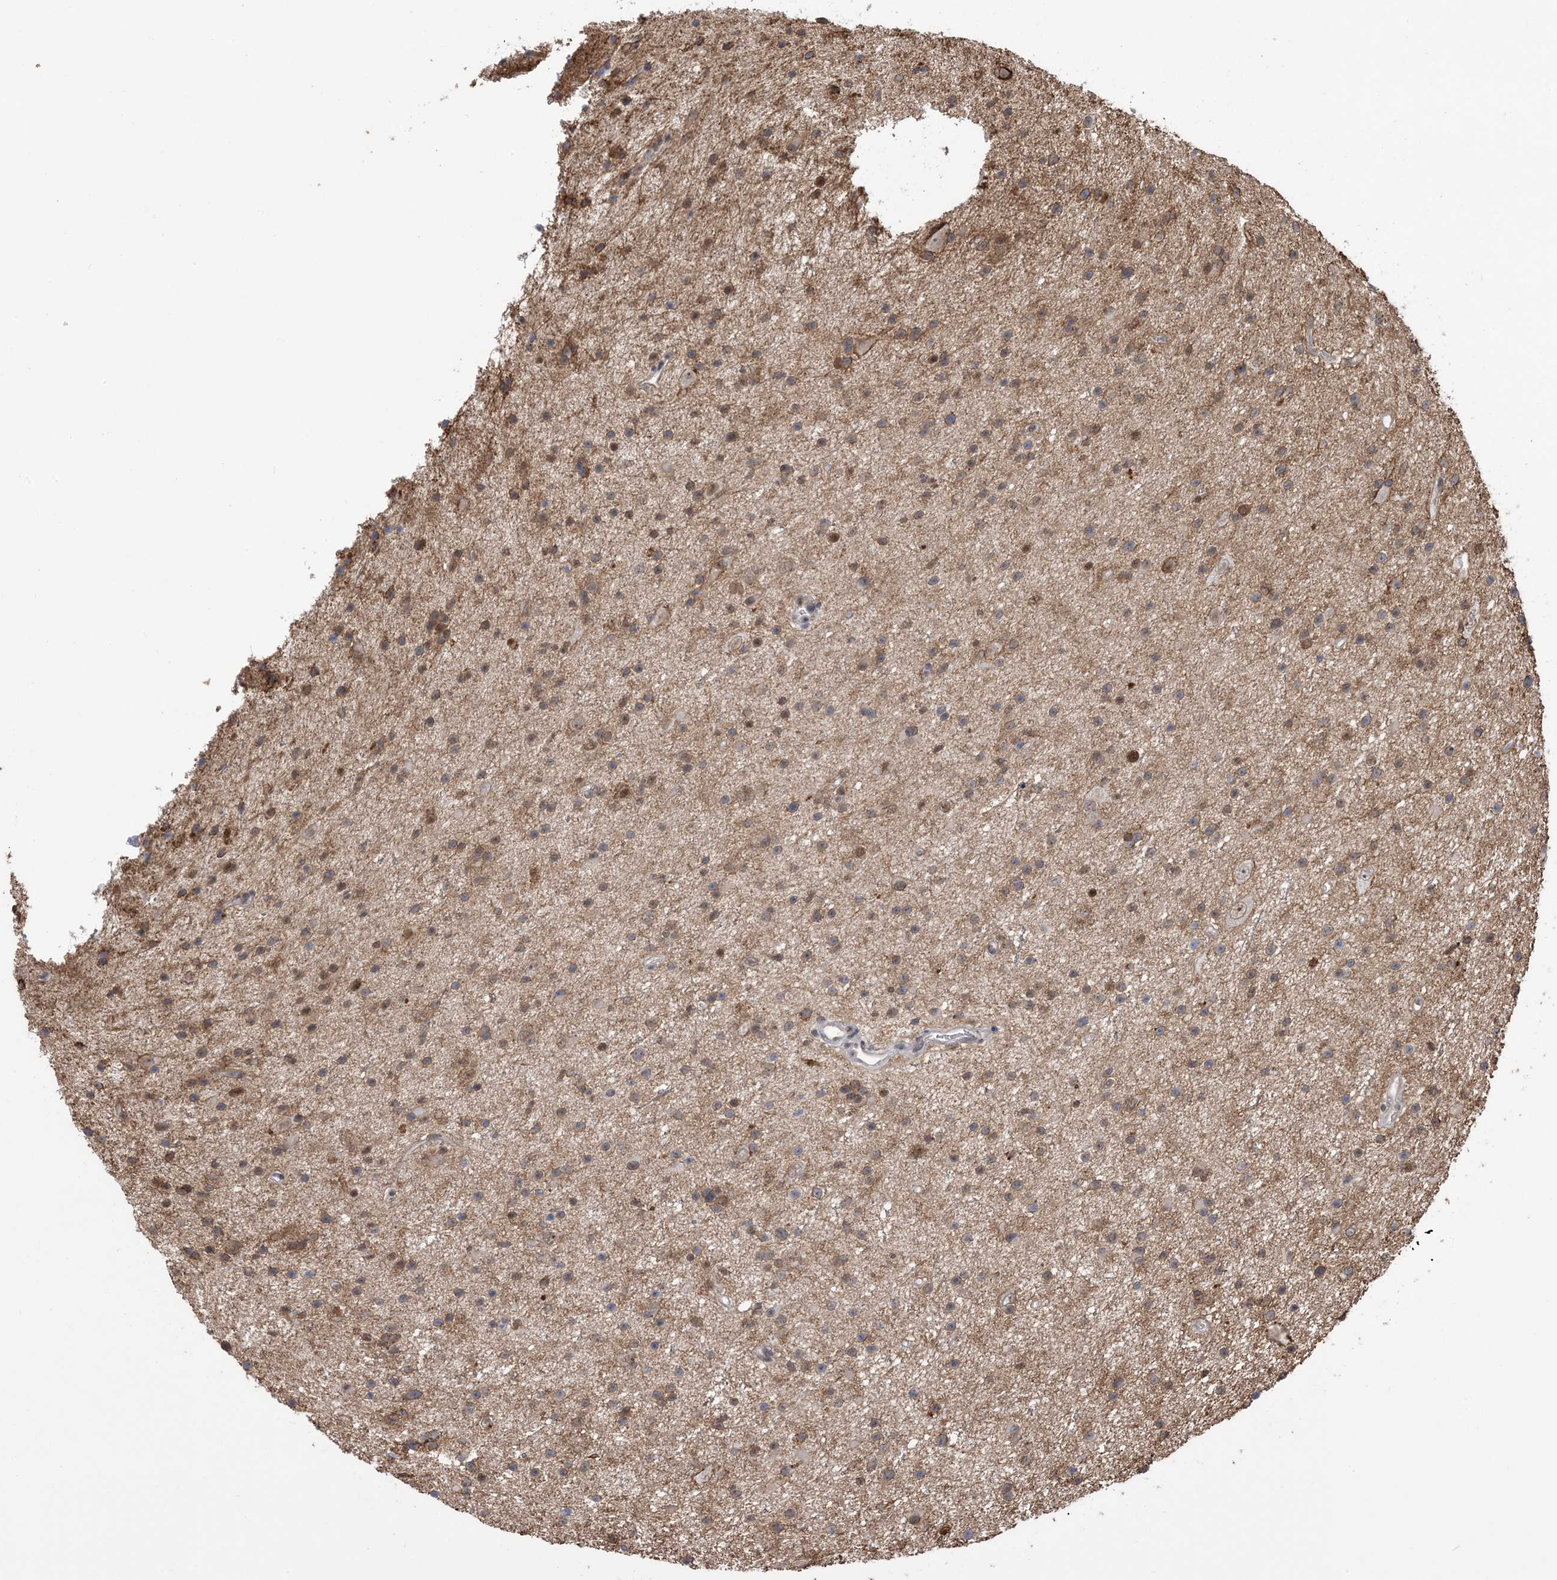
{"staining": {"intensity": "moderate", "quantity": "25%-75%", "location": "cytoplasmic/membranous,nuclear"}, "tissue": "glioma", "cell_type": "Tumor cells", "image_type": "cancer", "snomed": [{"axis": "morphology", "description": "Glioma, malignant, Low grade"}, {"axis": "topography", "description": "Cerebral cortex"}], "caption": "This is a photomicrograph of IHC staining of low-grade glioma (malignant), which shows moderate expression in the cytoplasmic/membranous and nuclear of tumor cells.", "gene": "ZNF8", "patient": {"sex": "female", "age": 39}}